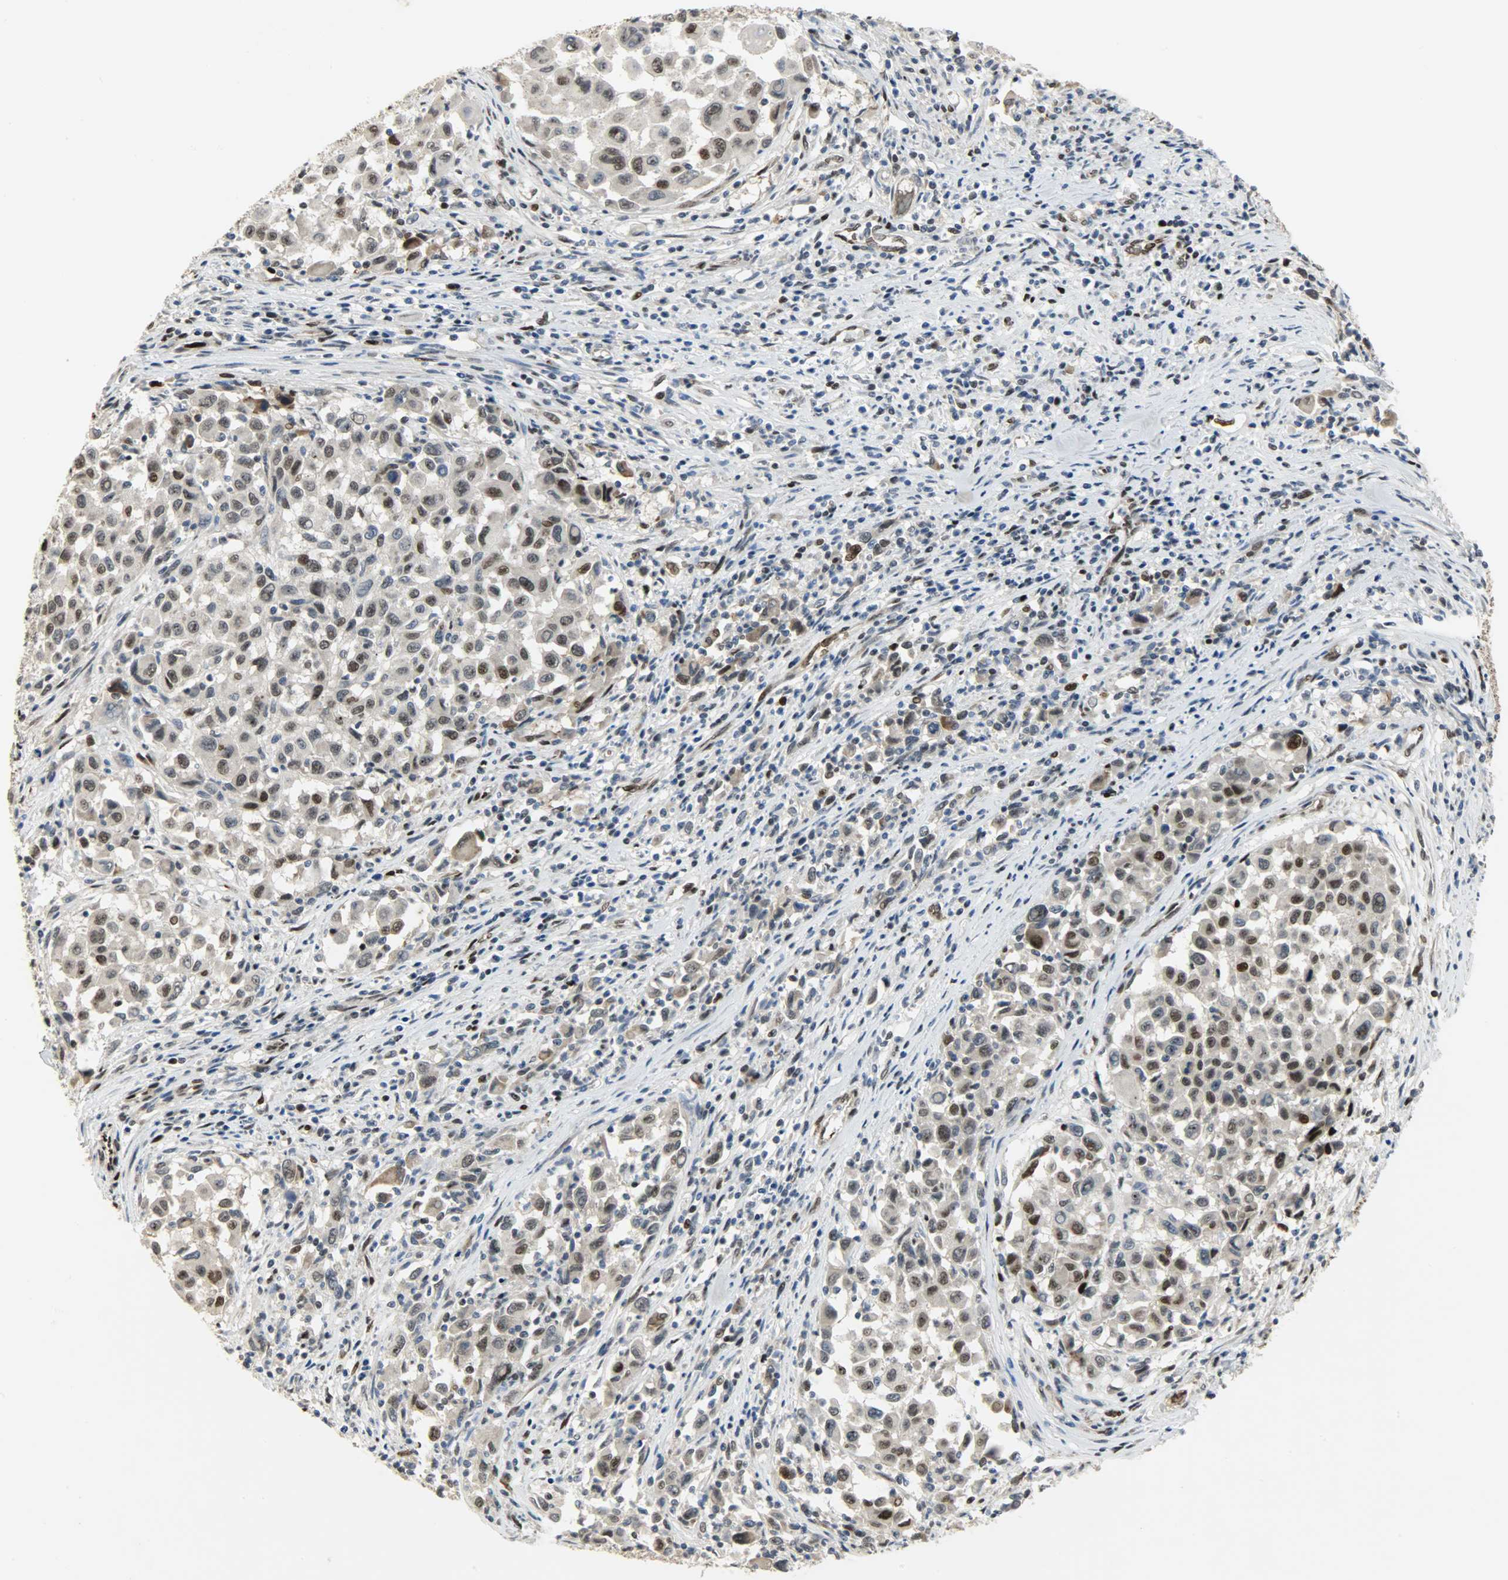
{"staining": {"intensity": "strong", "quantity": "25%-75%", "location": "nuclear"}, "tissue": "melanoma", "cell_type": "Tumor cells", "image_type": "cancer", "snomed": [{"axis": "morphology", "description": "Malignant melanoma, Metastatic site"}, {"axis": "topography", "description": "Lymph node"}], "caption": "Protein analysis of malignant melanoma (metastatic site) tissue demonstrates strong nuclear positivity in approximately 25%-75% of tumor cells.", "gene": "SNAI1", "patient": {"sex": "male", "age": 61}}